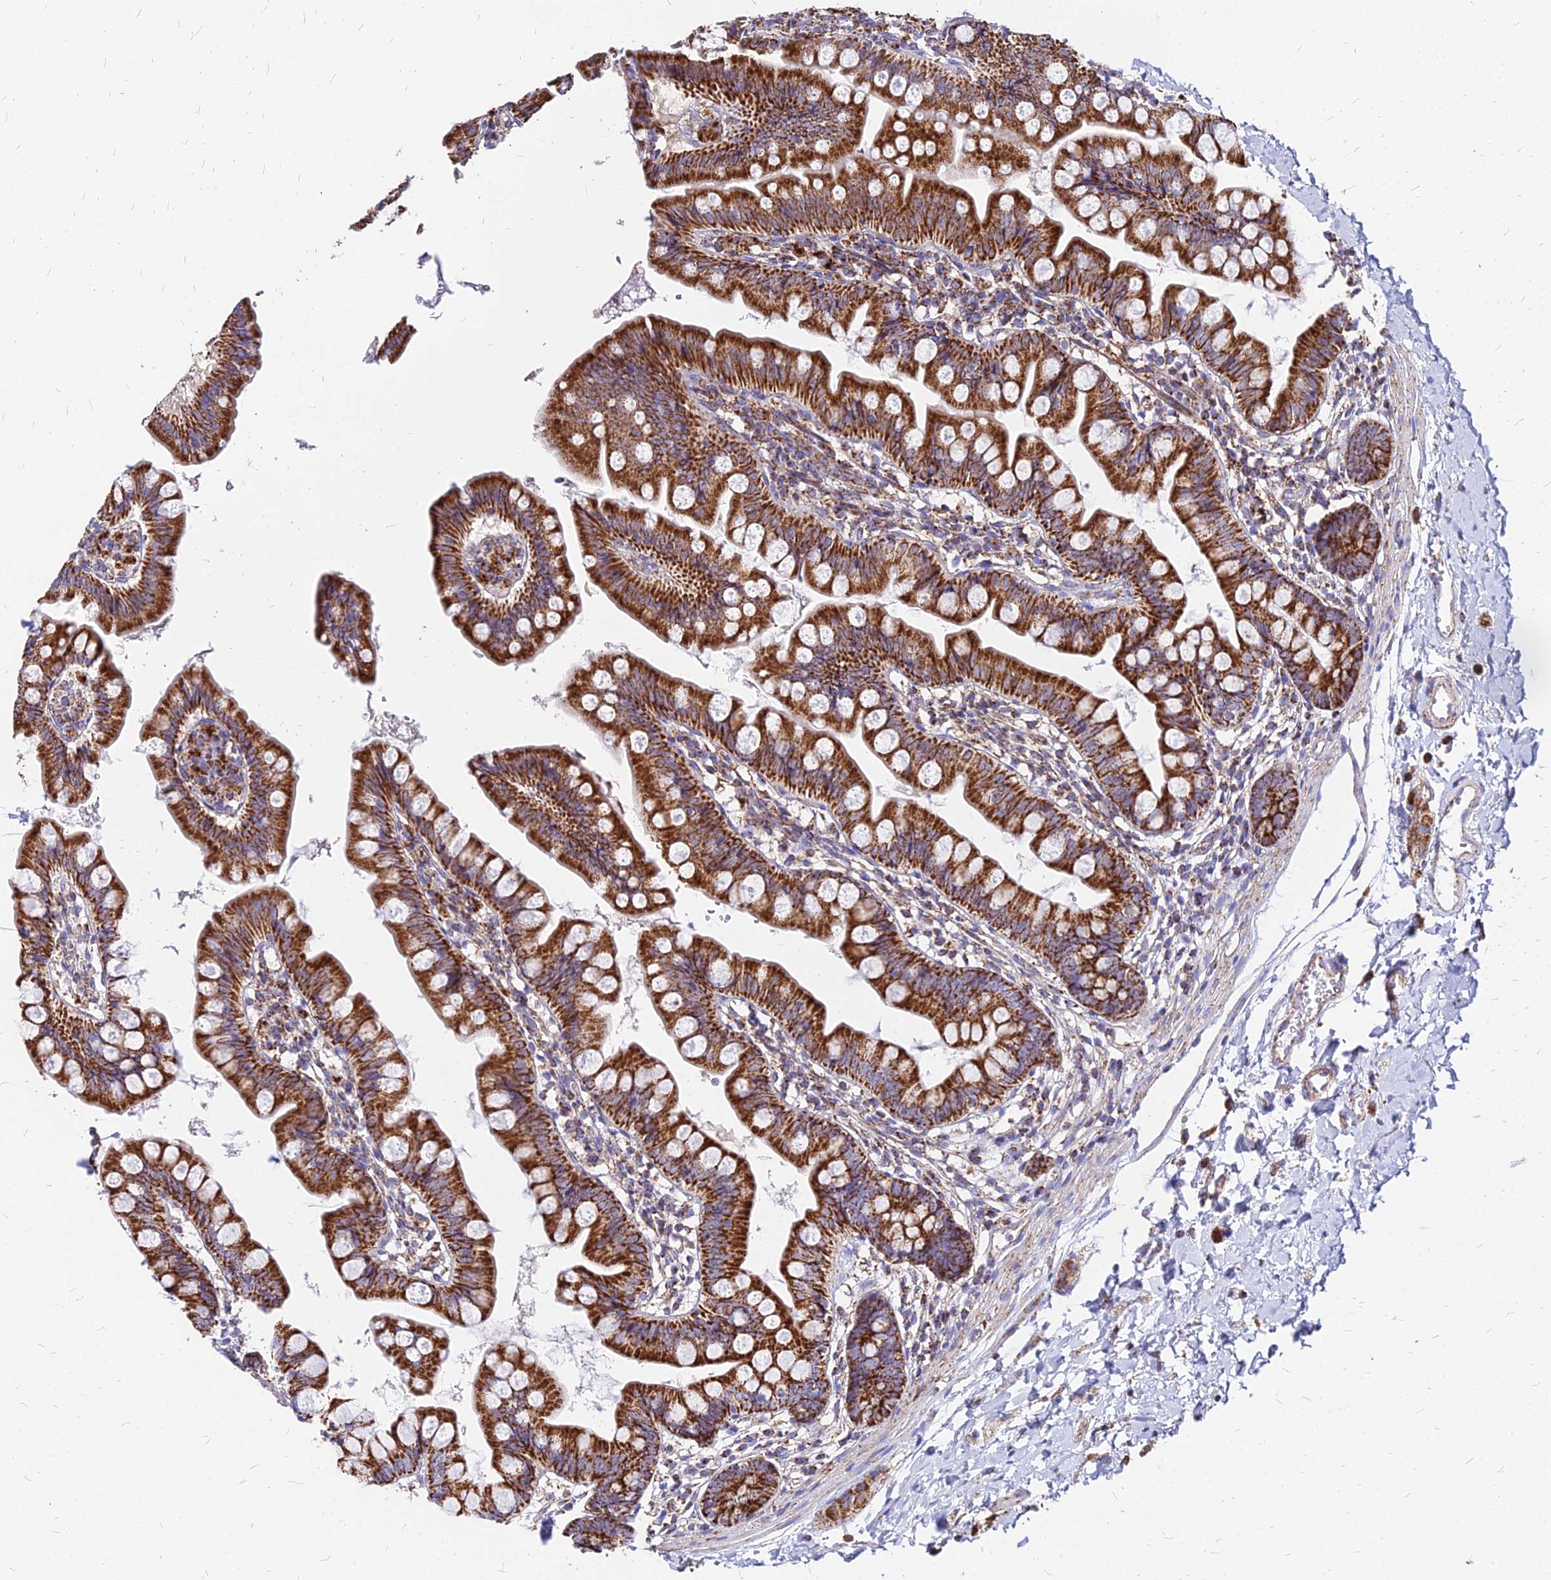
{"staining": {"intensity": "strong", "quantity": ">75%", "location": "cytoplasmic/membranous"}, "tissue": "small intestine", "cell_type": "Glandular cells", "image_type": "normal", "snomed": [{"axis": "morphology", "description": "Normal tissue, NOS"}, {"axis": "topography", "description": "Small intestine"}], "caption": "A high amount of strong cytoplasmic/membranous staining is seen in approximately >75% of glandular cells in unremarkable small intestine. Nuclei are stained in blue.", "gene": "DLD", "patient": {"sex": "male", "age": 7}}